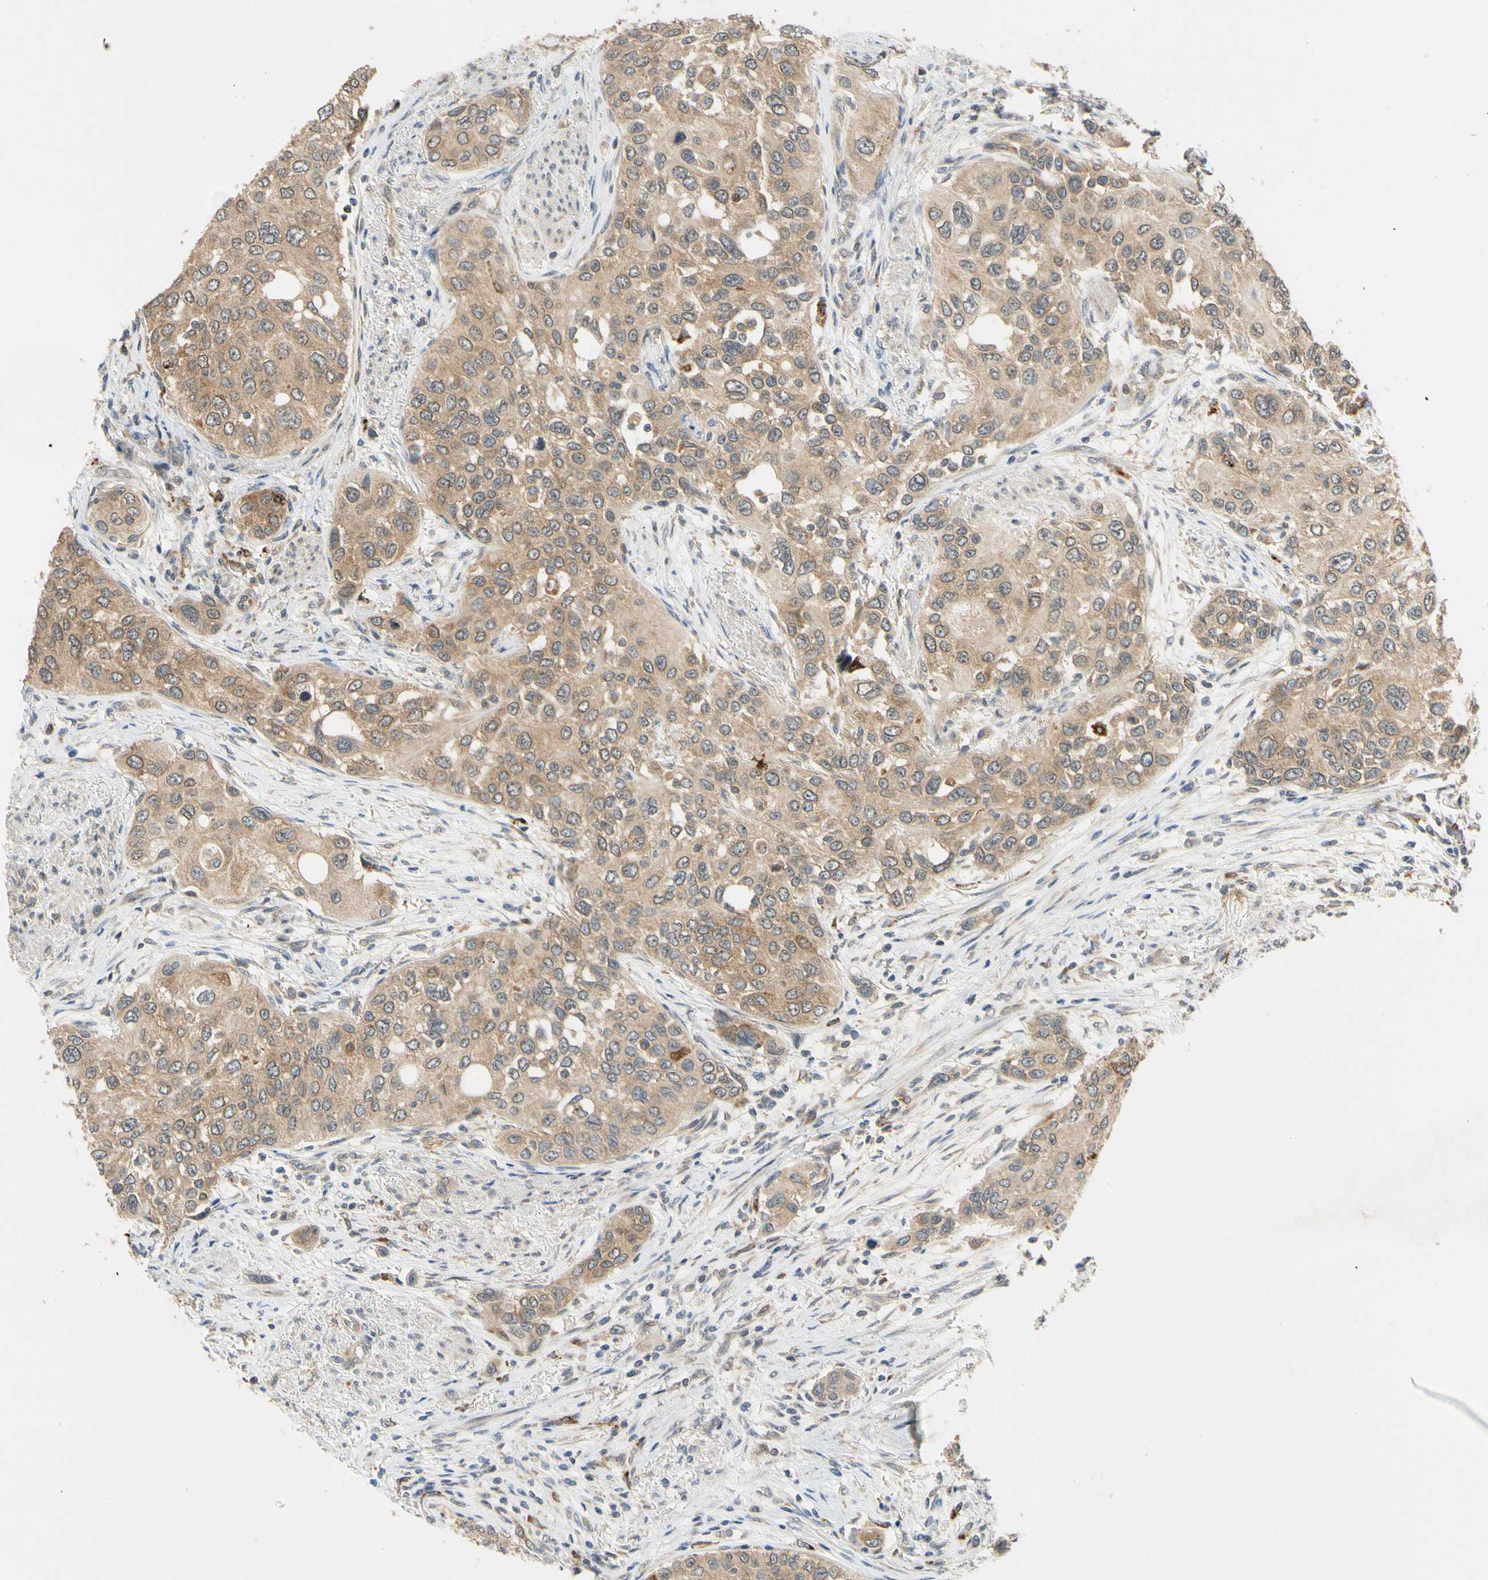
{"staining": {"intensity": "moderate", "quantity": ">75%", "location": "cytoplasmic/membranous"}, "tissue": "urothelial cancer", "cell_type": "Tumor cells", "image_type": "cancer", "snomed": [{"axis": "morphology", "description": "Urothelial carcinoma, High grade"}, {"axis": "topography", "description": "Urinary bladder"}], "caption": "Tumor cells show medium levels of moderate cytoplasmic/membranous expression in about >75% of cells in human urothelial carcinoma (high-grade). The protein of interest is stained brown, and the nuclei are stained in blue (DAB (3,3'-diaminobenzidine) IHC with brightfield microscopy, high magnification).", "gene": "ANKHD1", "patient": {"sex": "female", "age": 56}}